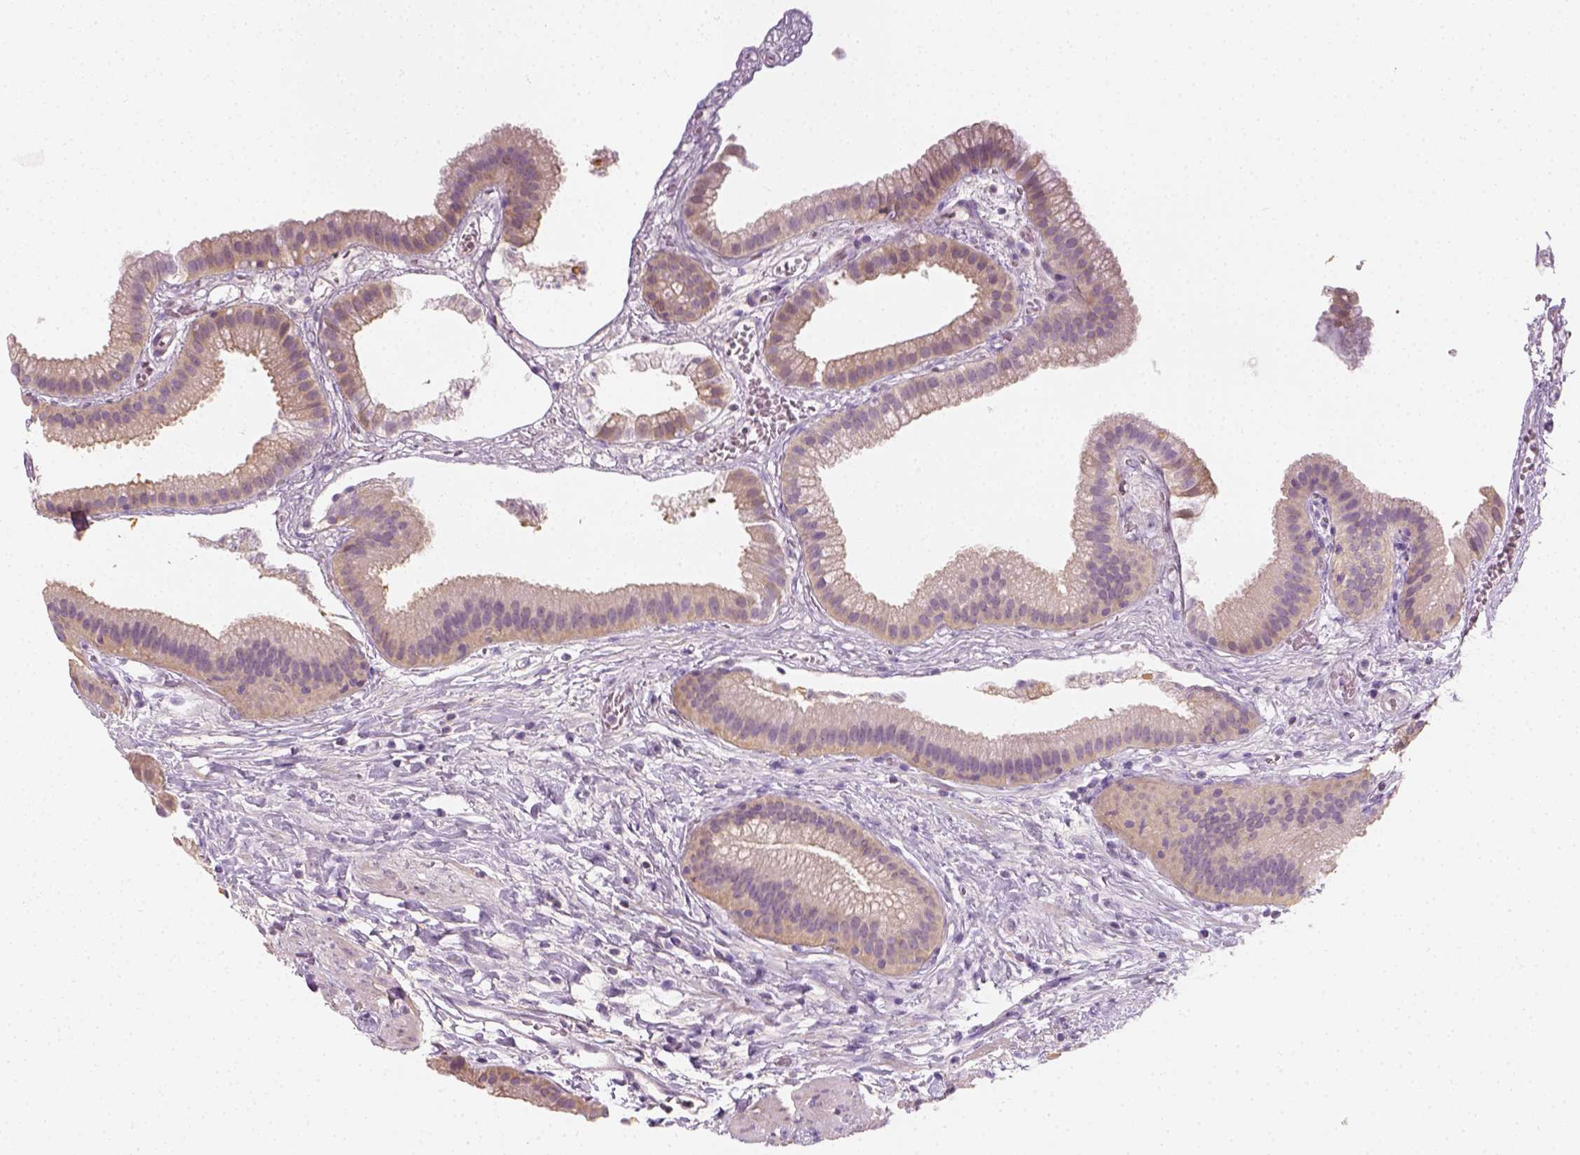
{"staining": {"intensity": "weak", "quantity": ">75%", "location": "cytoplasmic/membranous"}, "tissue": "gallbladder", "cell_type": "Glandular cells", "image_type": "normal", "snomed": [{"axis": "morphology", "description": "Normal tissue, NOS"}, {"axis": "topography", "description": "Gallbladder"}], "caption": "Weak cytoplasmic/membranous staining is identified in about >75% of glandular cells in unremarkable gallbladder.", "gene": "EPHB1", "patient": {"sex": "female", "age": 63}}